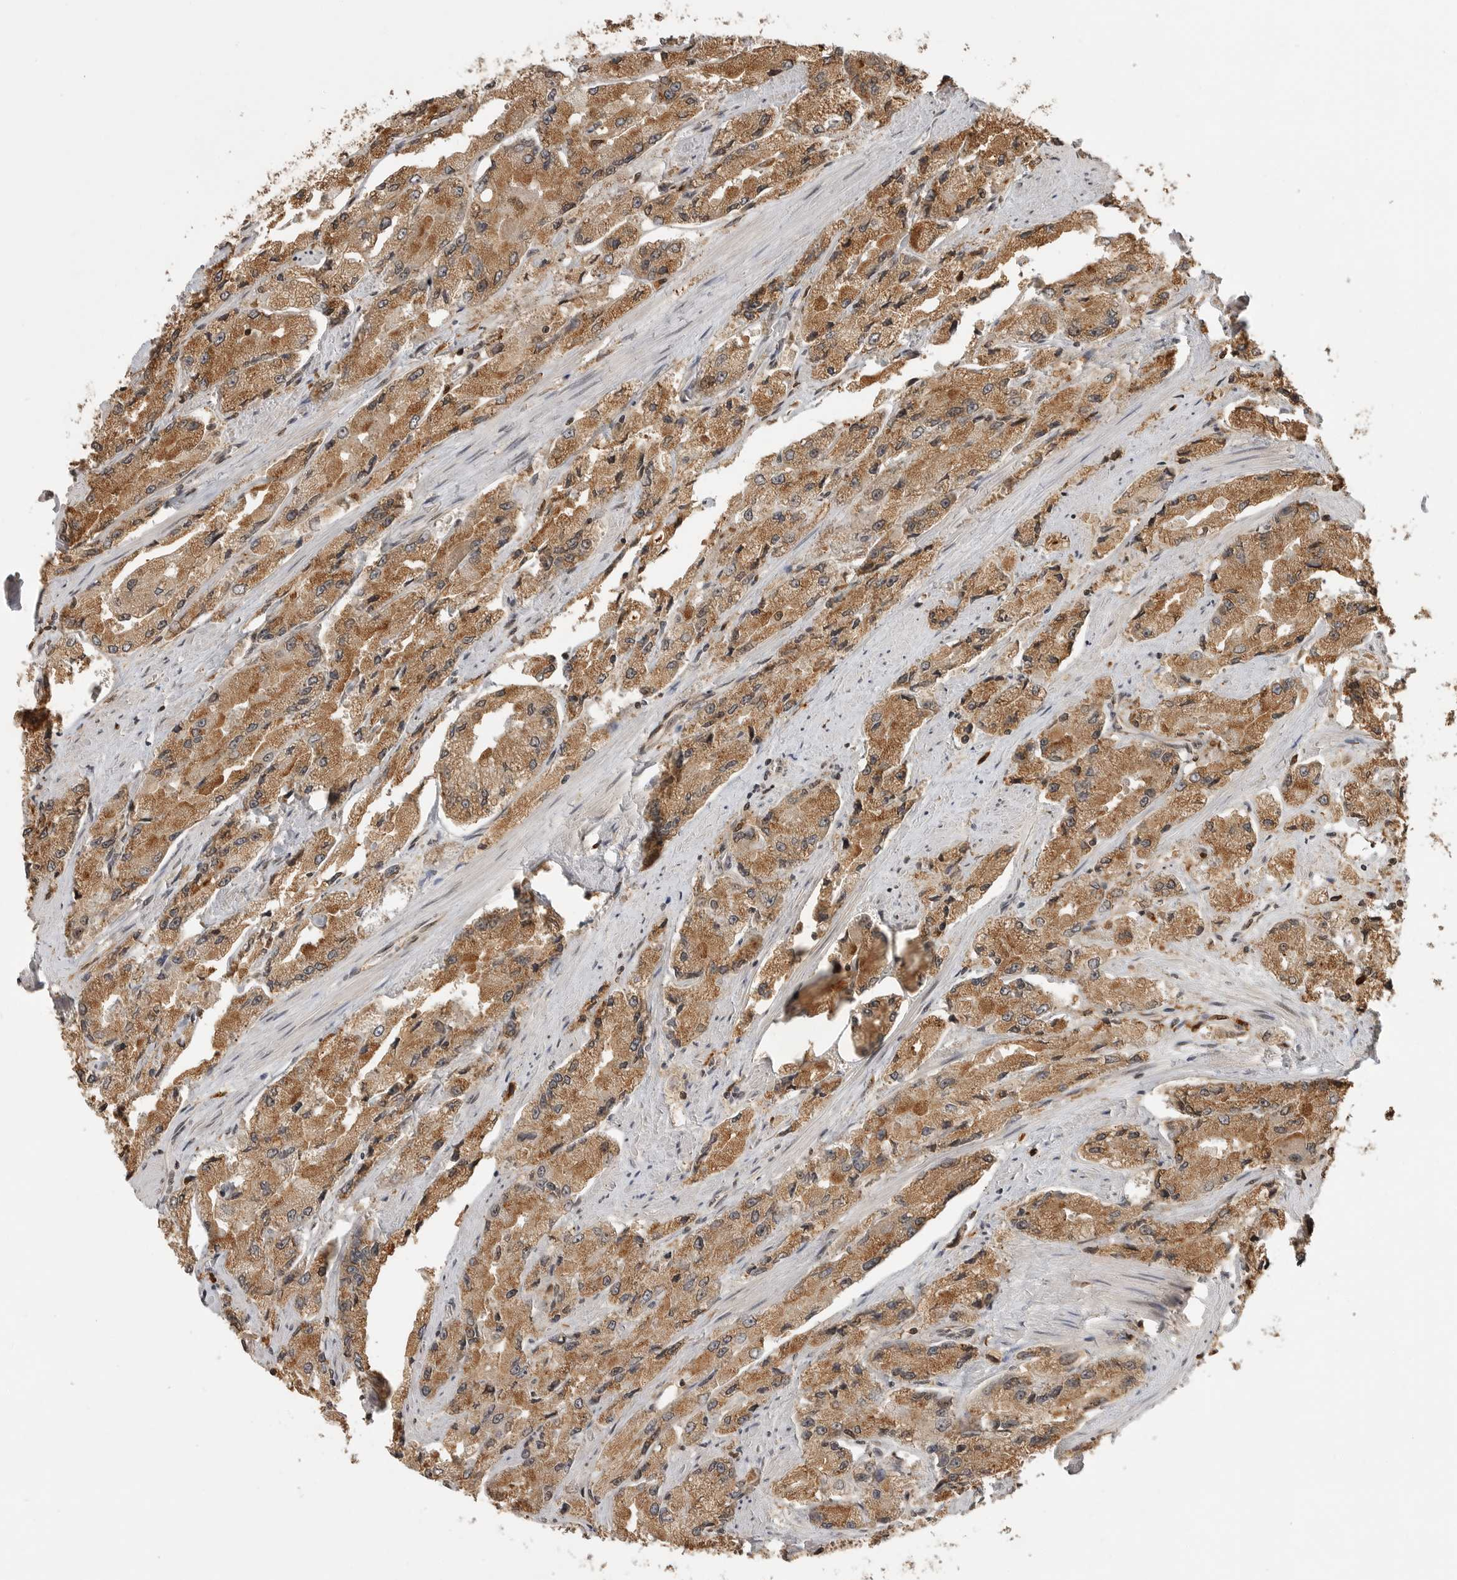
{"staining": {"intensity": "moderate", "quantity": ">75%", "location": "cytoplasmic/membranous"}, "tissue": "prostate cancer", "cell_type": "Tumor cells", "image_type": "cancer", "snomed": [{"axis": "morphology", "description": "Adenocarcinoma, High grade"}, {"axis": "topography", "description": "Prostate"}], "caption": "Moderate cytoplasmic/membranous expression is present in approximately >75% of tumor cells in adenocarcinoma (high-grade) (prostate).", "gene": "BMP2K", "patient": {"sex": "male", "age": 58}}